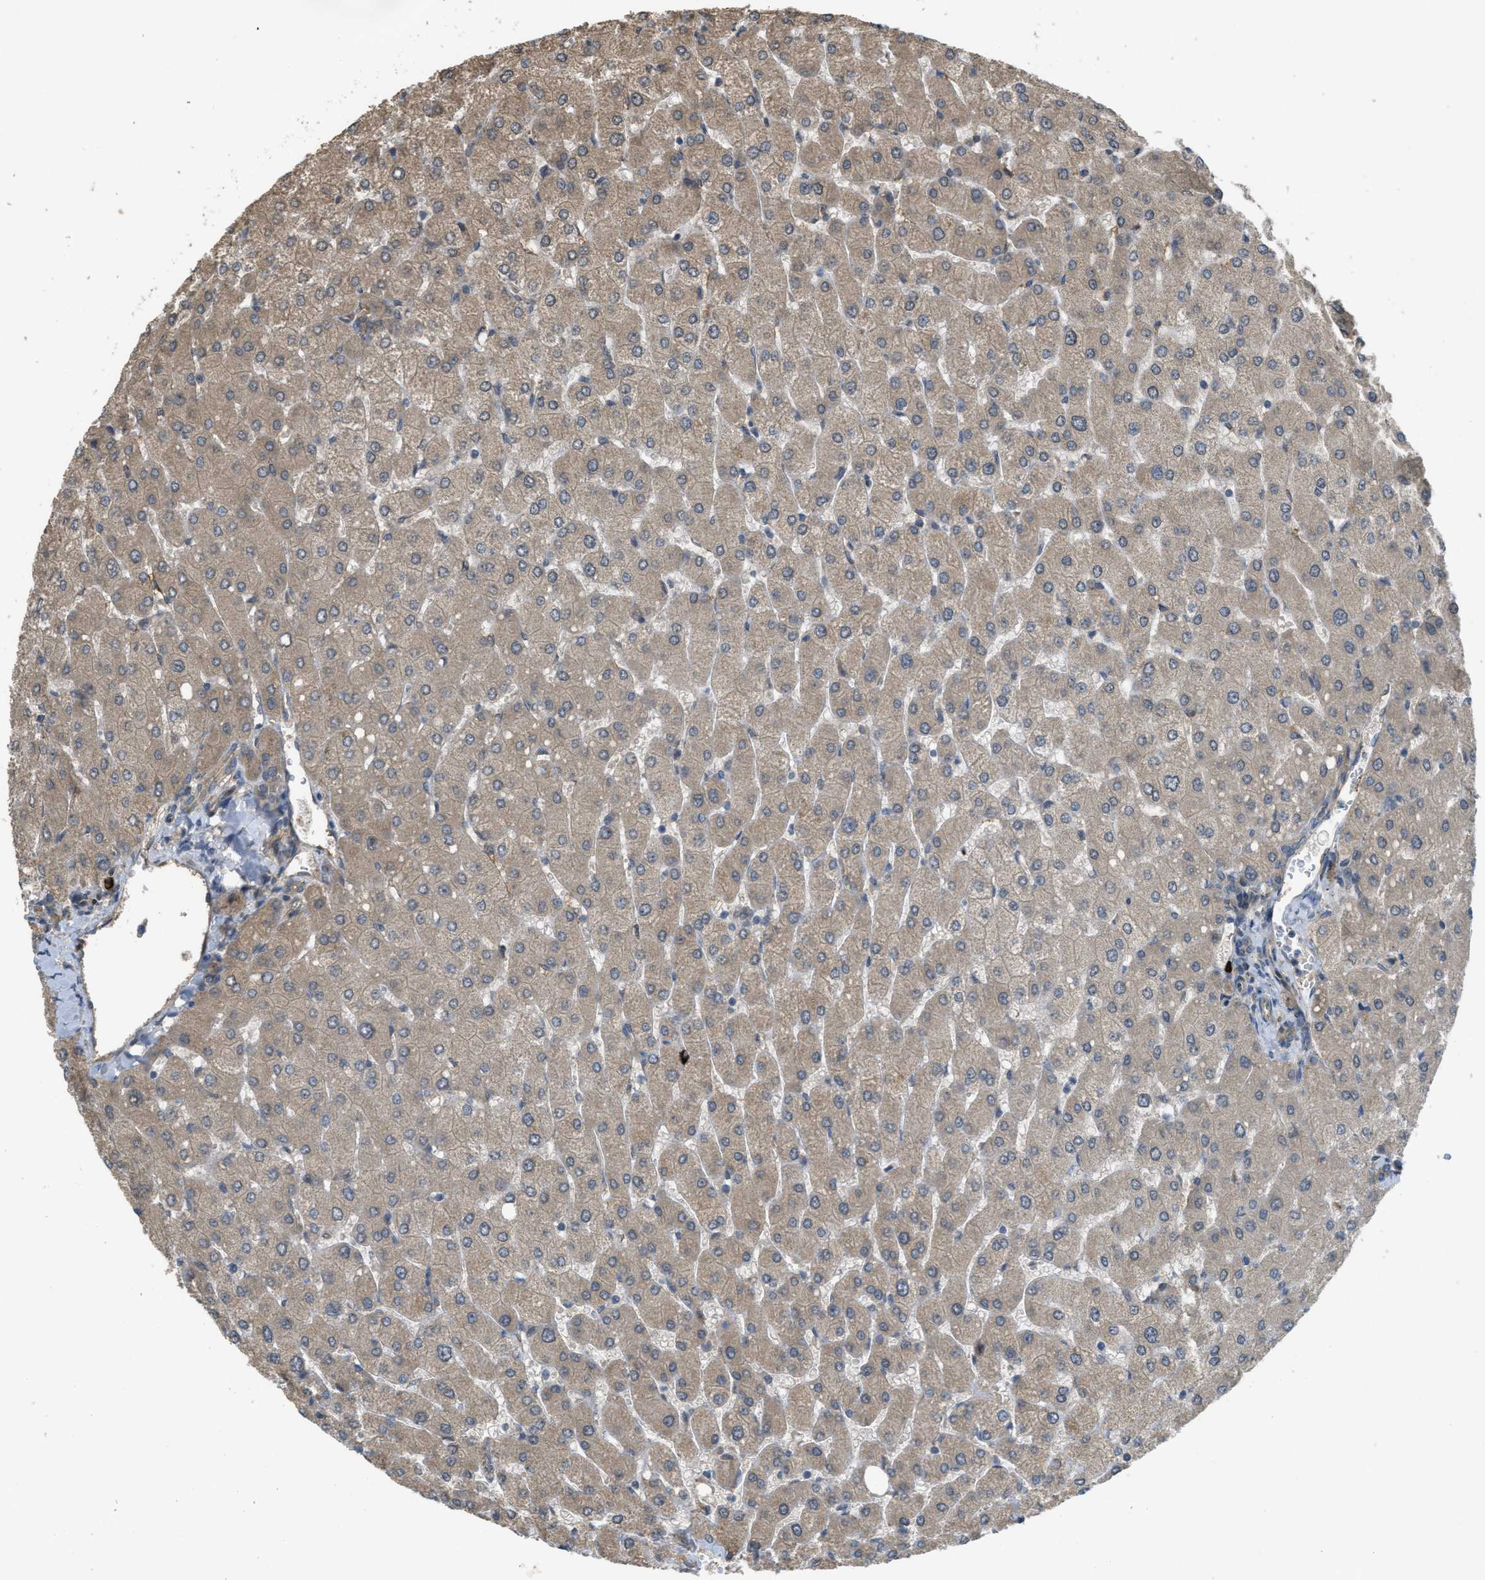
{"staining": {"intensity": "weak", "quantity": "25%-75%", "location": "cytoplasmic/membranous"}, "tissue": "liver", "cell_type": "Cholangiocytes", "image_type": "normal", "snomed": [{"axis": "morphology", "description": "Normal tissue, NOS"}, {"axis": "topography", "description": "Liver"}], "caption": "Immunohistochemistry (IHC) photomicrograph of normal liver stained for a protein (brown), which reveals low levels of weak cytoplasmic/membranous positivity in about 25%-75% of cholangiocytes.", "gene": "IGF2BP2", "patient": {"sex": "male", "age": 55}}